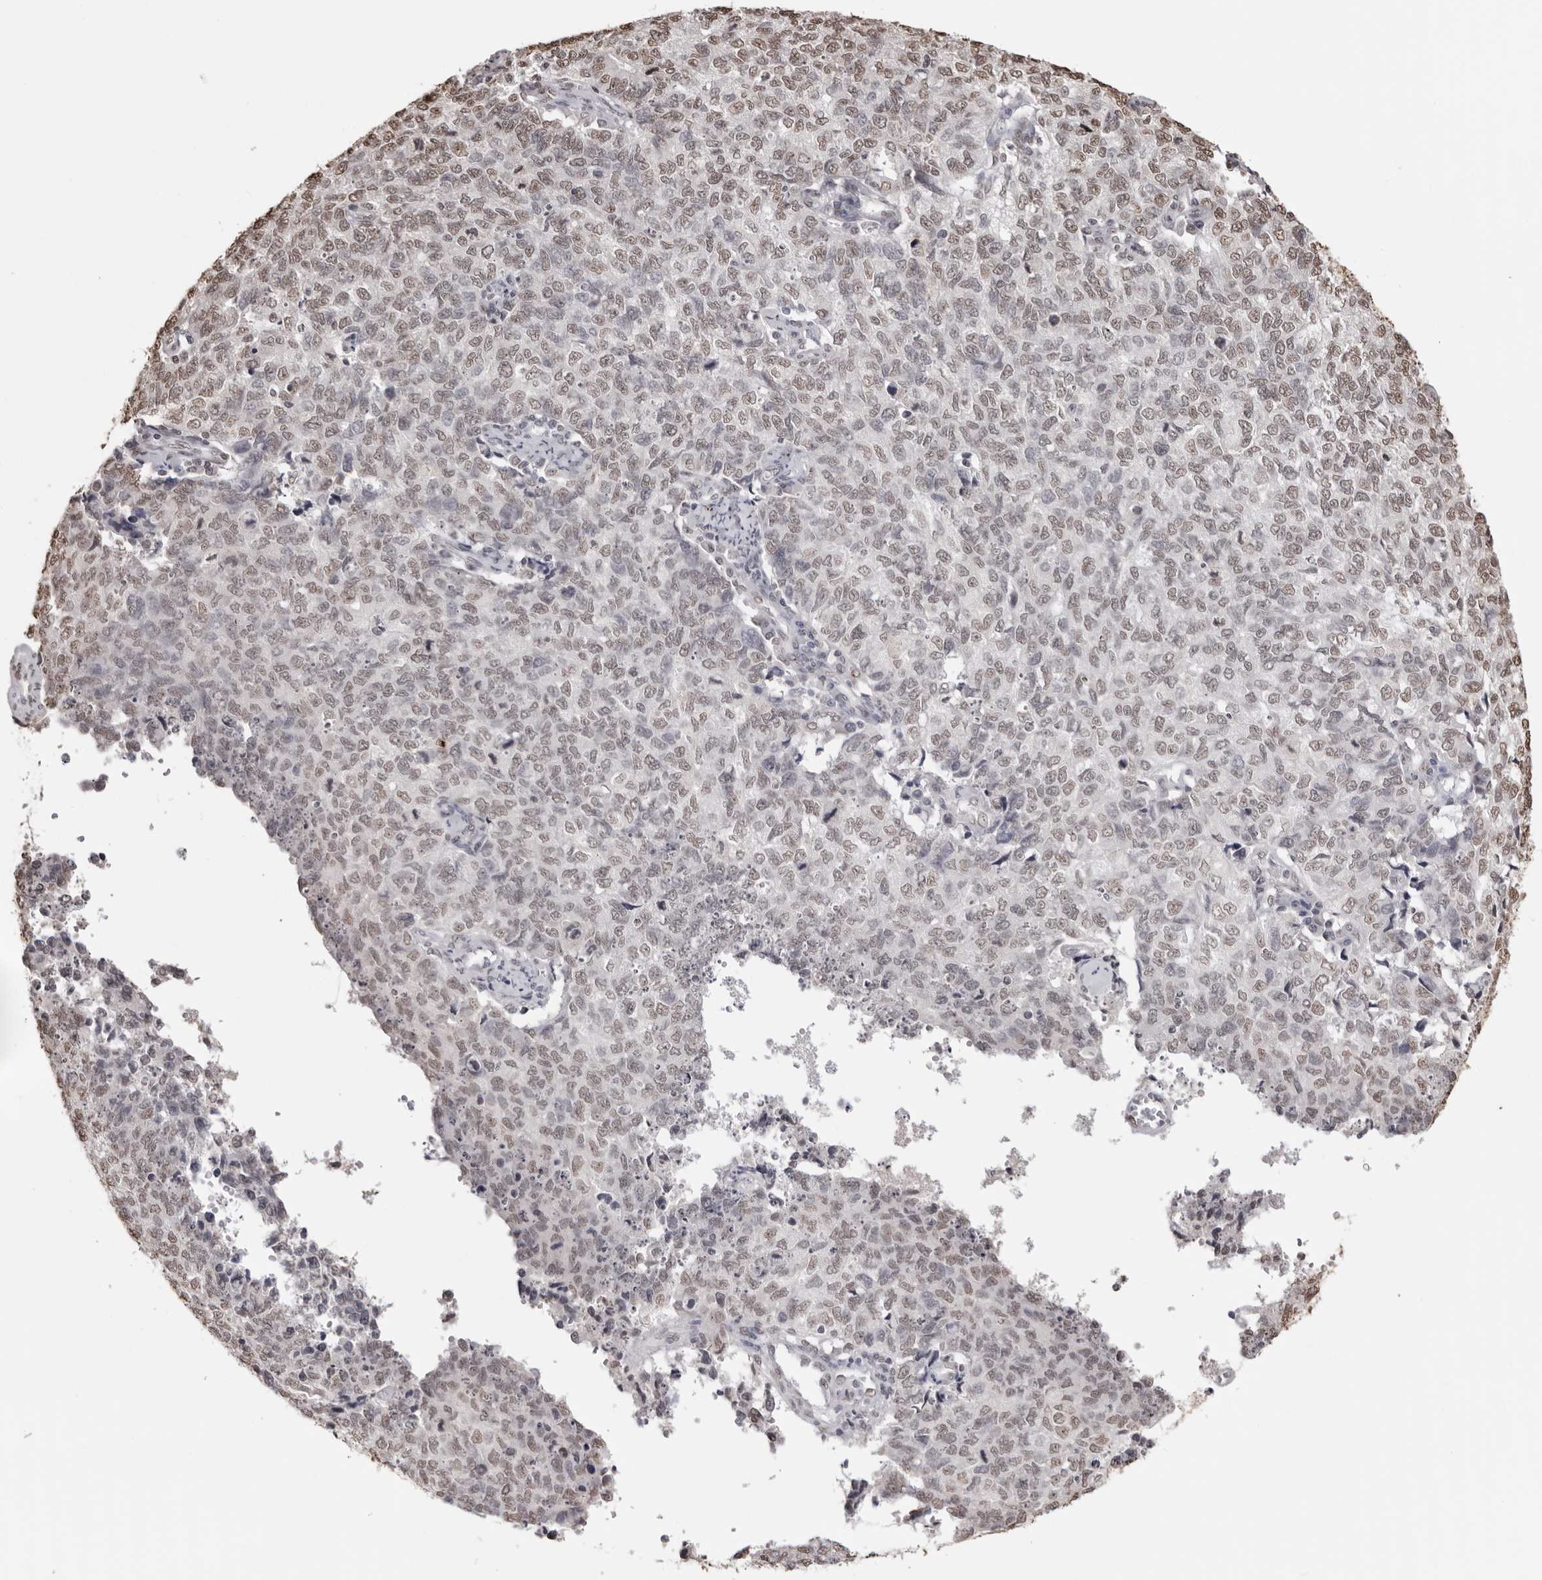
{"staining": {"intensity": "weak", "quantity": "25%-75%", "location": "nuclear"}, "tissue": "cervical cancer", "cell_type": "Tumor cells", "image_type": "cancer", "snomed": [{"axis": "morphology", "description": "Squamous cell carcinoma, NOS"}, {"axis": "topography", "description": "Cervix"}], "caption": "Brown immunohistochemical staining in cervical squamous cell carcinoma displays weak nuclear positivity in about 25%-75% of tumor cells. Immunohistochemistry (ihc) stains the protein in brown and the nuclei are stained blue.", "gene": "OLIG3", "patient": {"sex": "female", "age": 63}}